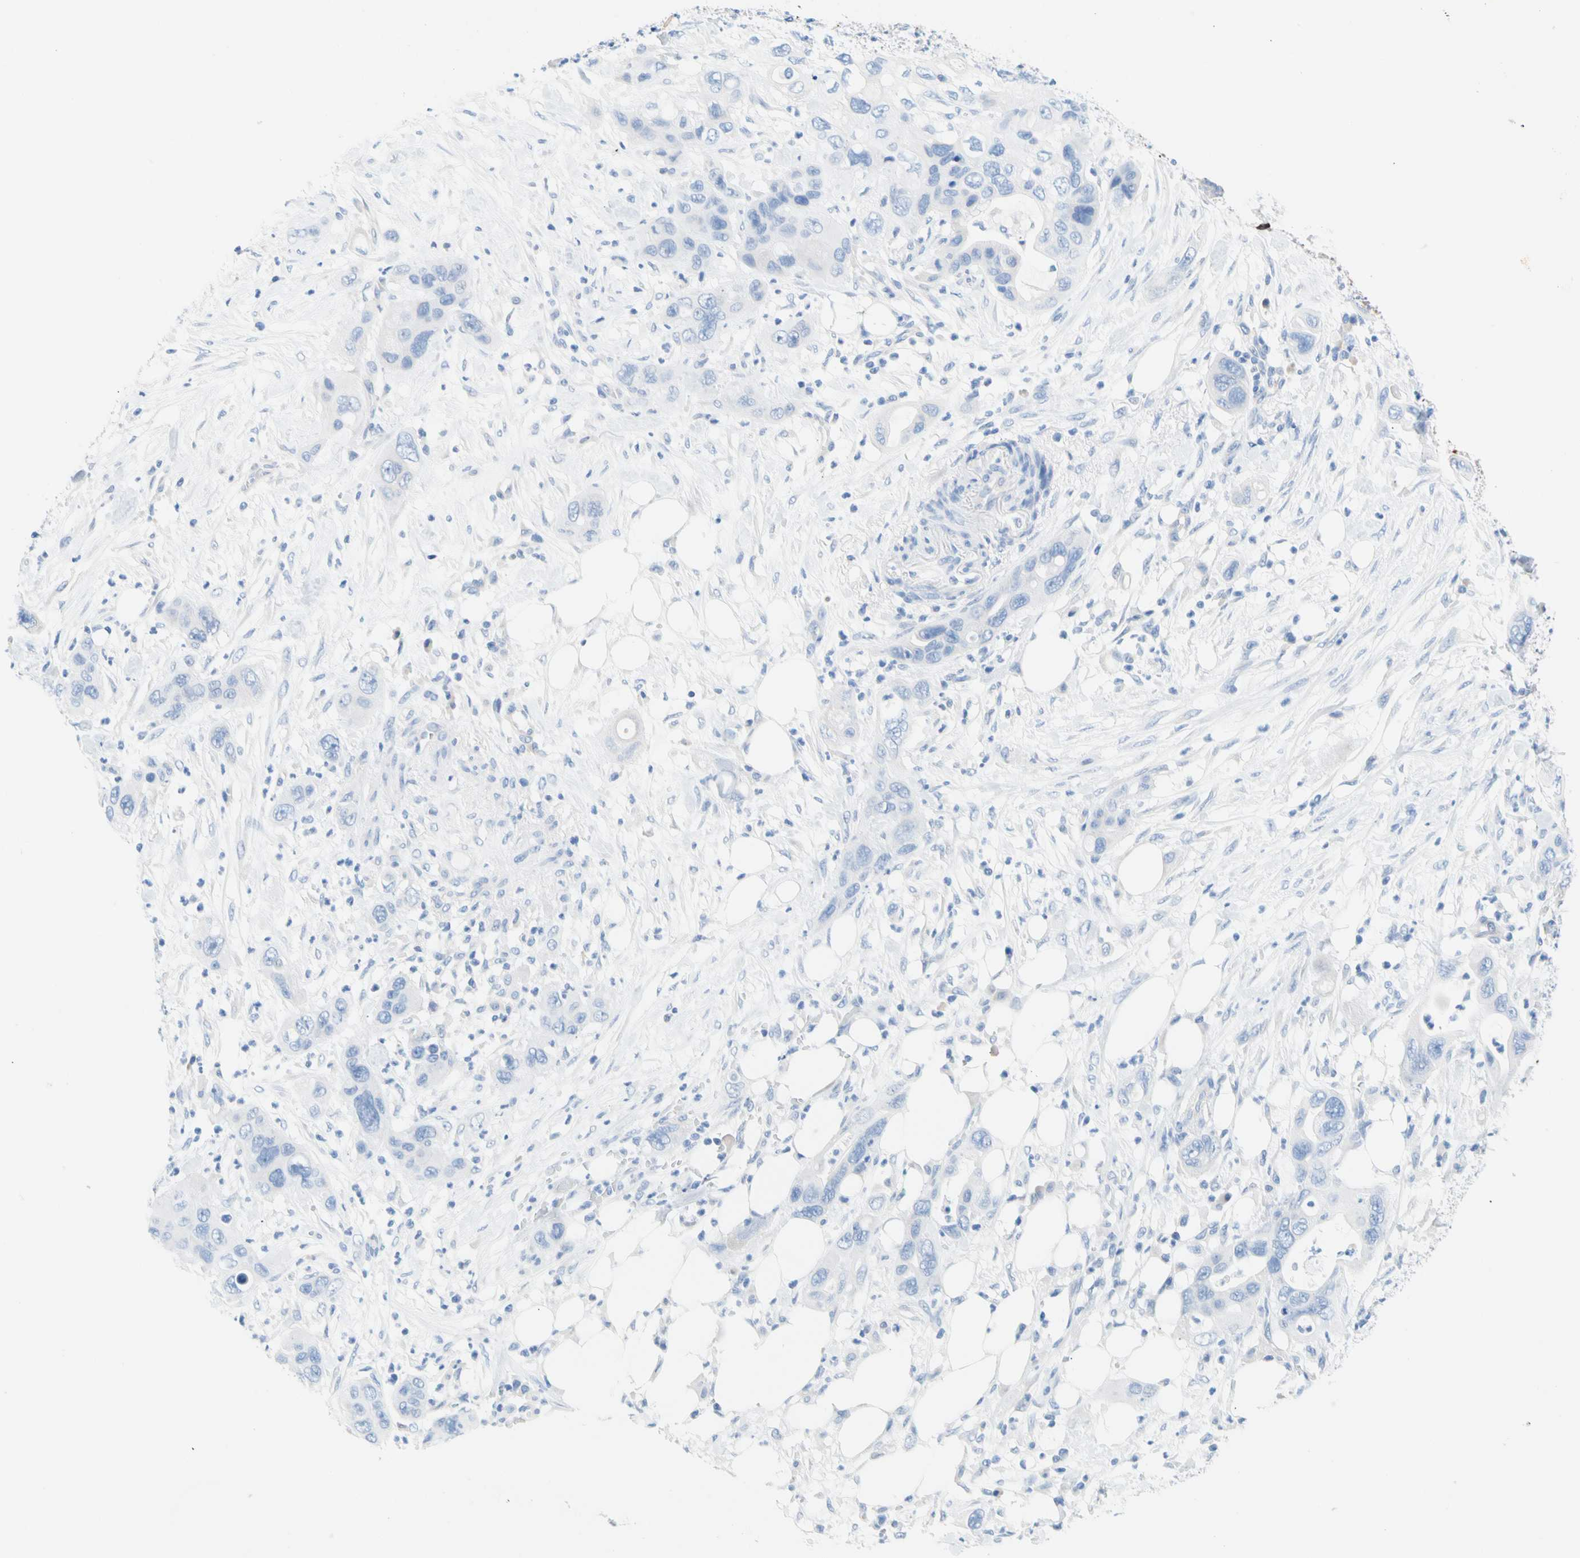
{"staining": {"intensity": "negative", "quantity": "none", "location": "none"}, "tissue": "pancreatic cancer", "cell_type": "Tumor cells", "image_type": "cancer", "snomed": [{"axis": "morphology", "description": "Adenocarcinoma, NOS"}, {"axis": "topography", "description": "Pancreas"}], "caption": "IHC histopathology image of neoplastic tissue: pancreatic cancer (adenocarcinoma) stained with DAB (3,3'-diaminobenzidine) demonstrates no significant protein staining in tumor cells.", "gene": "CEL", "patient": {"sex": "female", "age": 71}}